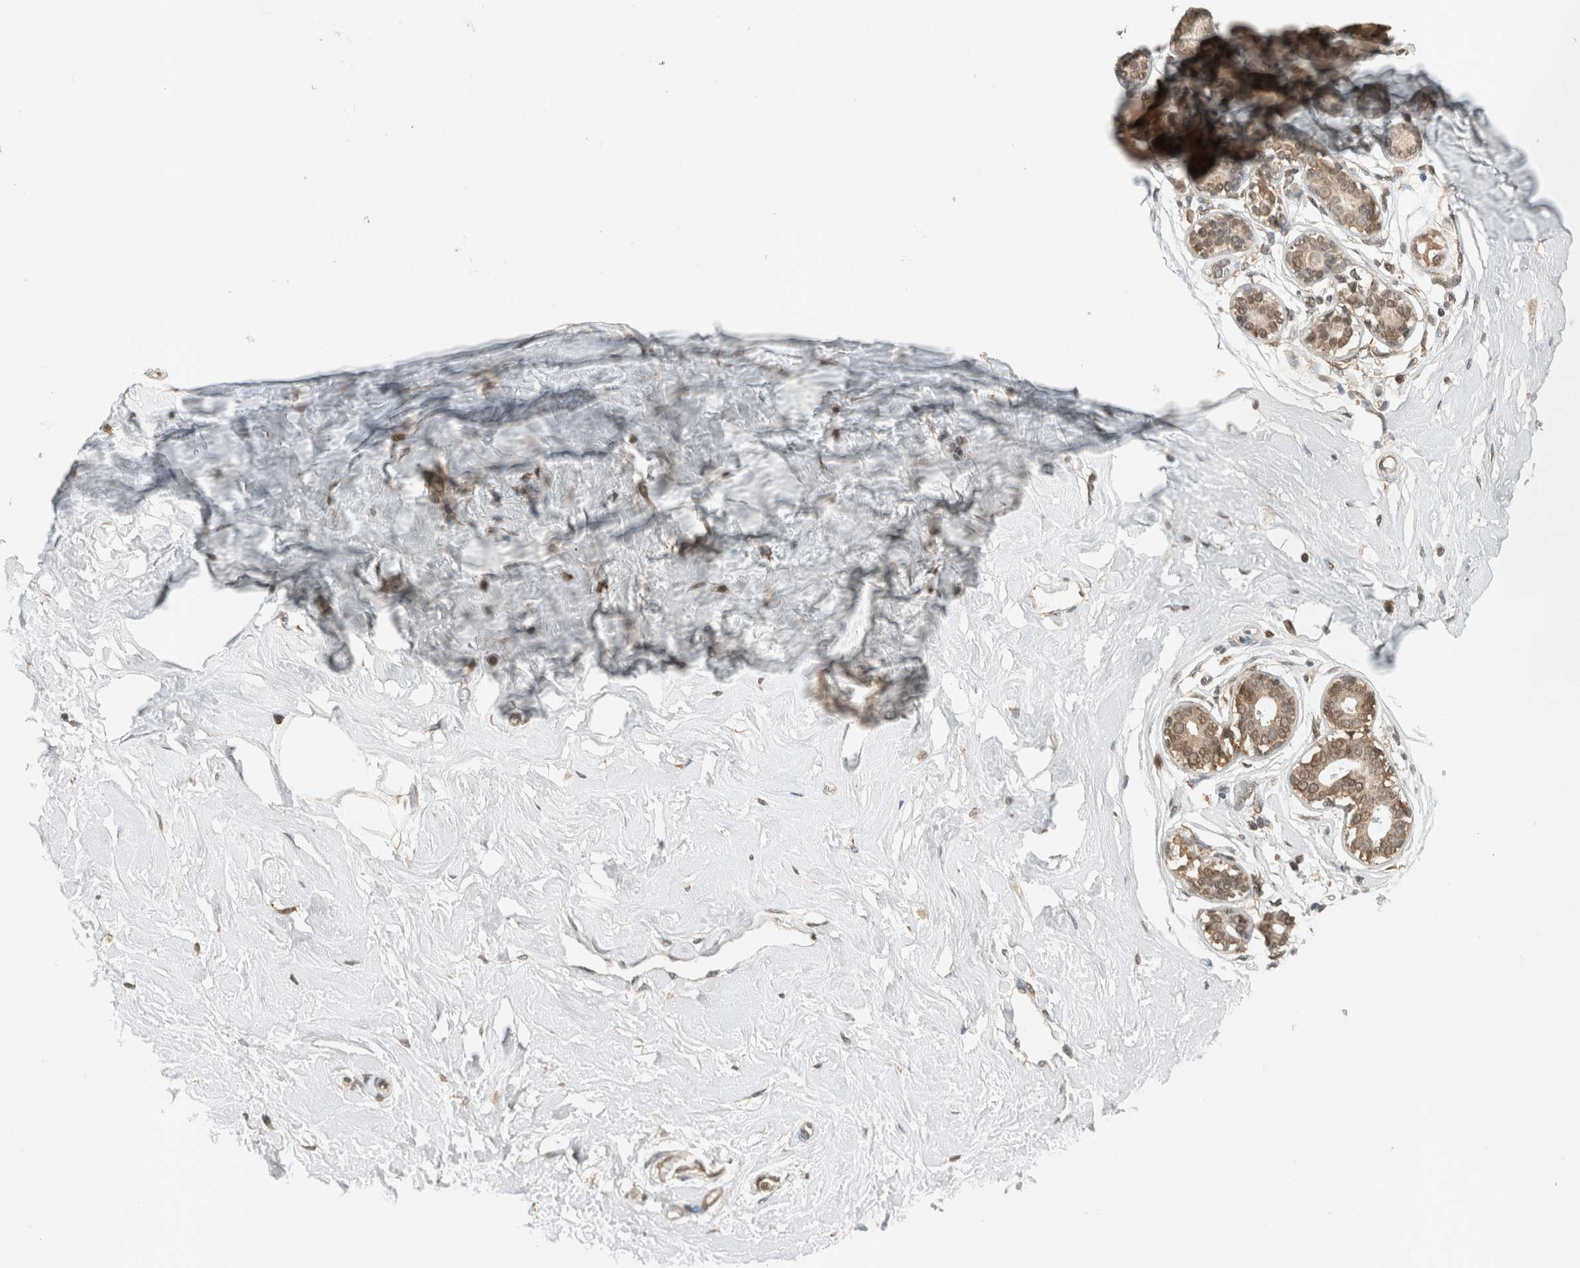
{"staining": {"intensity": "negative", "quantity": "none", "location": "none"}, "tissue": "breast", "cell_type": "Adipocytes", "image_type": "normal", "snomed": [{"axis": "morphology", "description": "Normal tissue, NOS"}, {"axis": "morphology", "description": "Adenoma, NOS"}, {"axis": "topography", "description": "Breast"}], "caption": "Immunohistochemical staining of normal human breast shows no significant expression in adipocytes.", "gene": "C1orf21", "patient": {"sex": "female", "age": 23}}